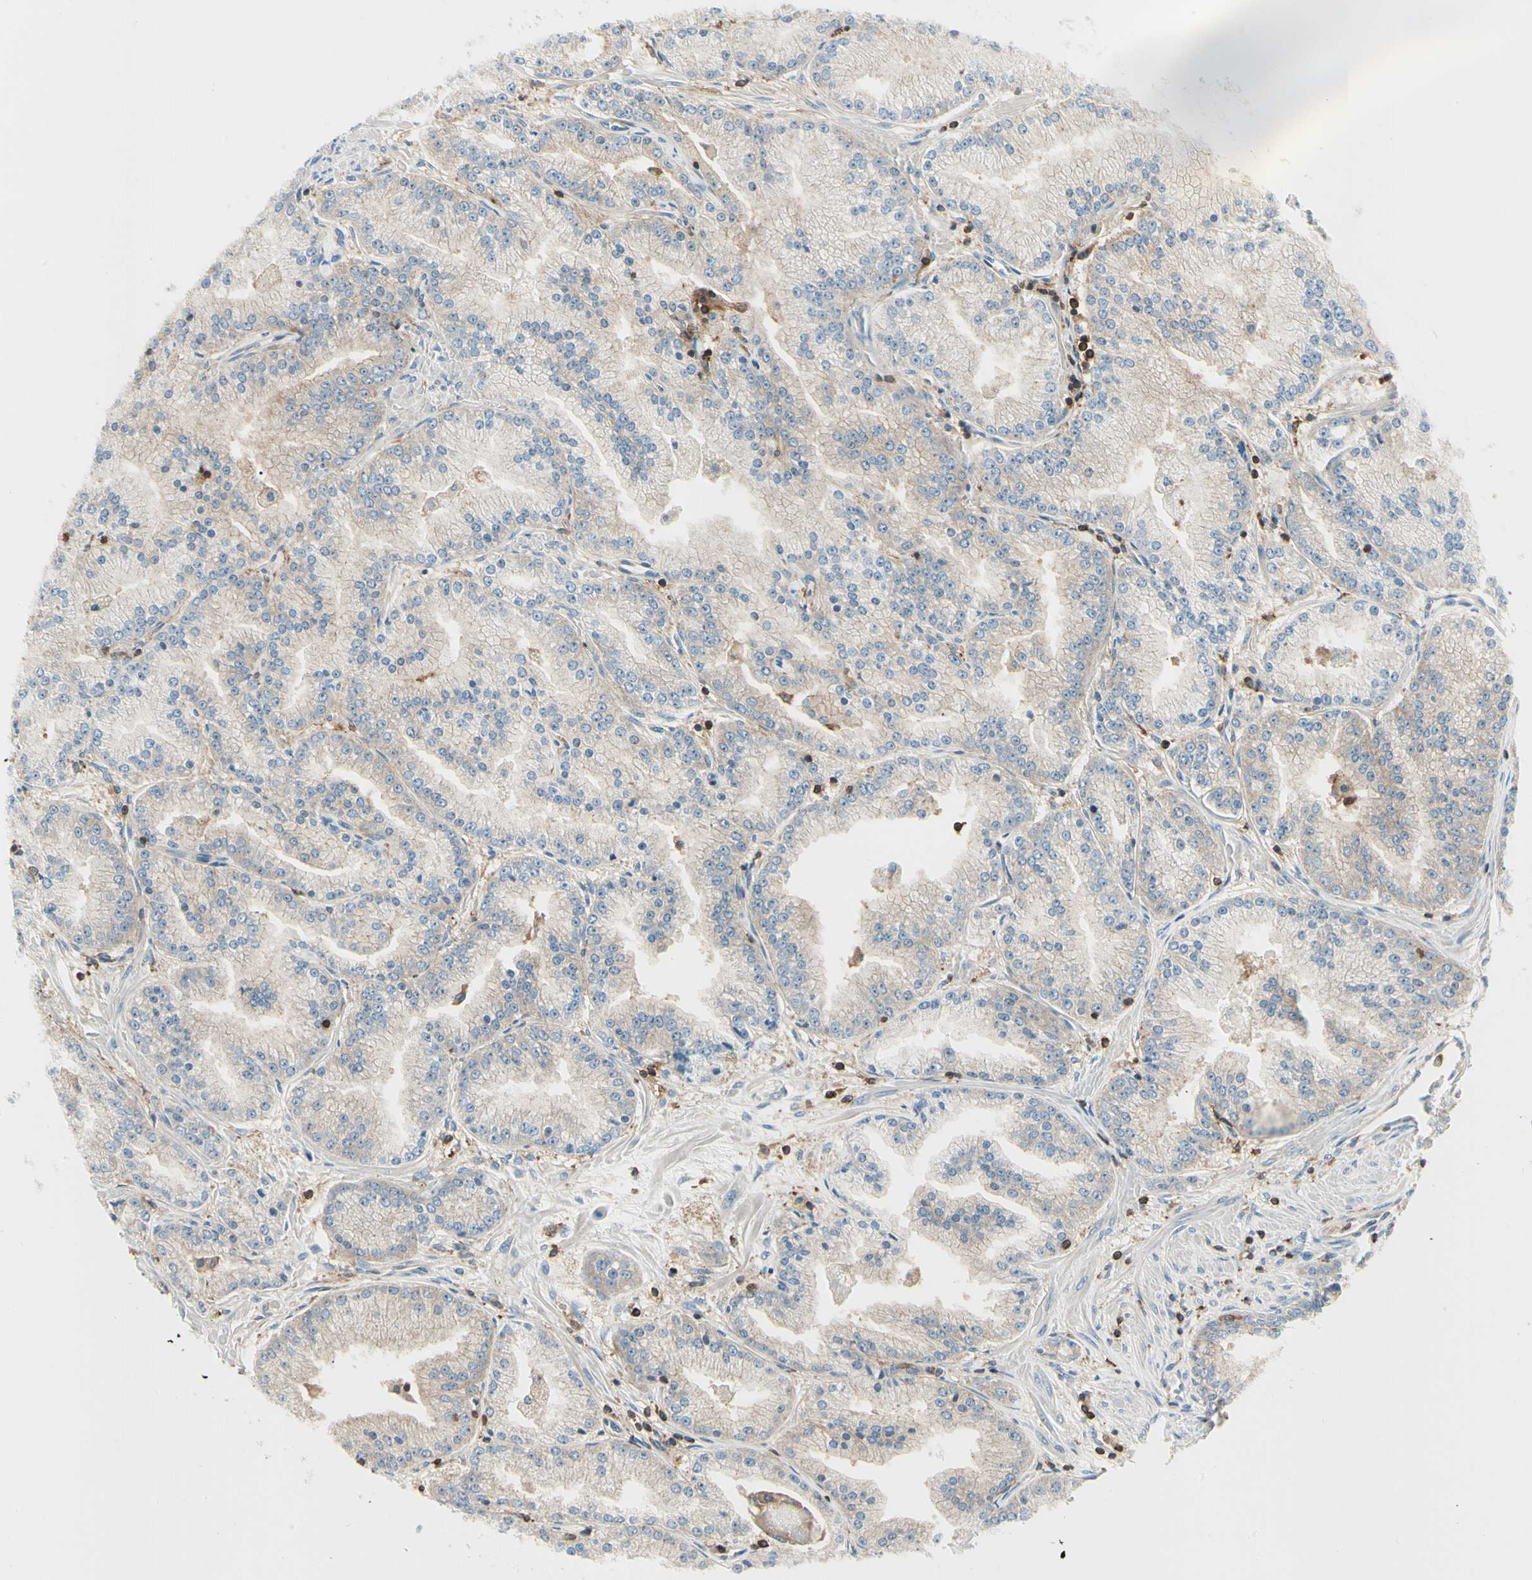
{"staining": {"intensity": "weak", "quantity": "<25%", "location": "cytoplasmic/membranous"}, "tissue": "prostate cancer", "cell_type": "Tumor cells", "image_type": "cancer", "snomed": [{"axis": "morphology", "description": "Adenocarcinoma, High grade"}, {"axis": "topography", "description": "Prostate"}], "caption": "Tumor cells show no significant expression in prostate cancer.", "gene": "CAPZA2", "patient": {"sex": "male", "age": 61}}